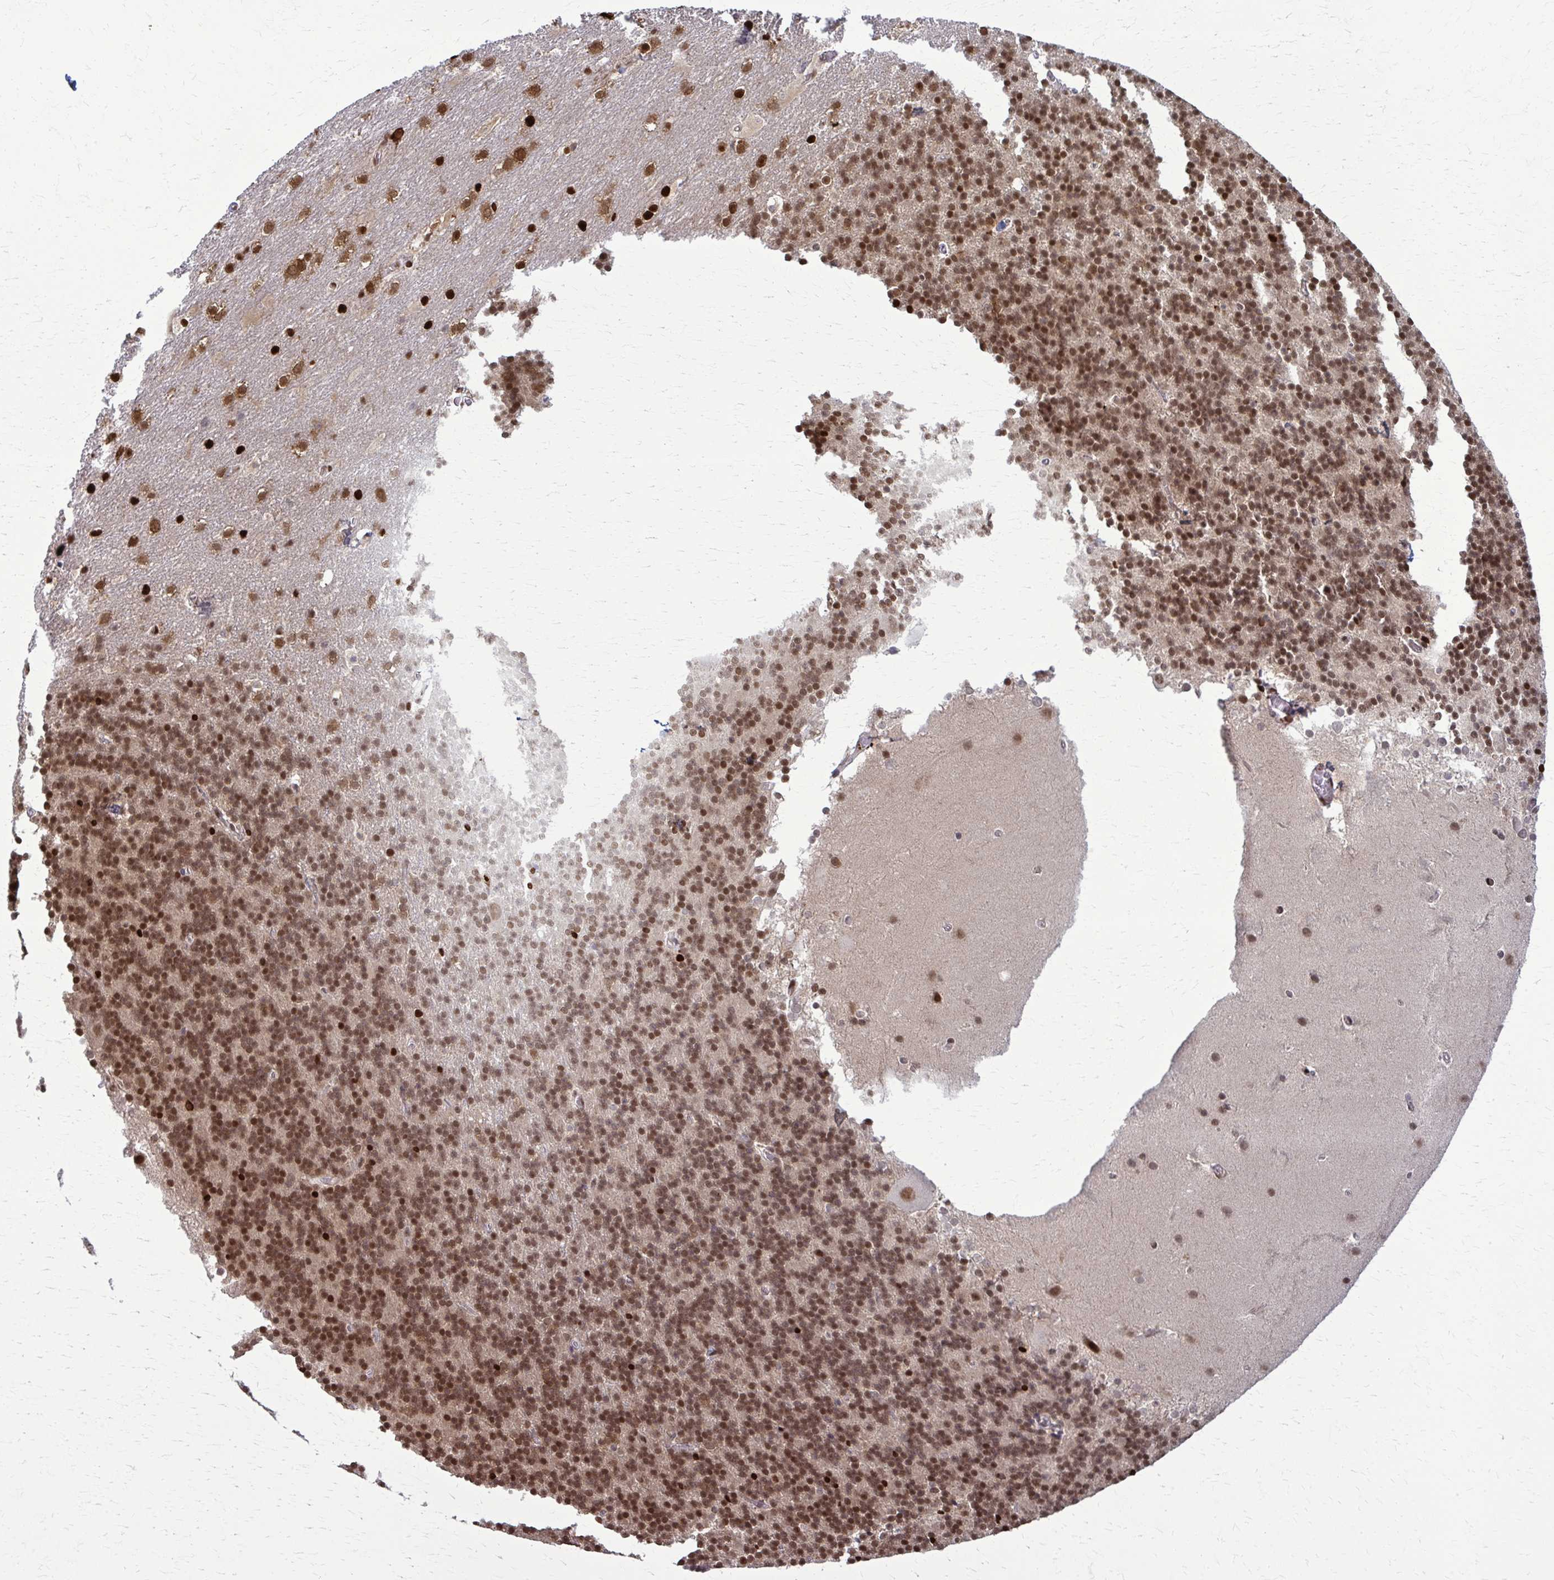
{"staining": {"intensity": "moderate", "quantity": "25%-75%", "location": "cytoplasmic/membranous,nuclear"}, "tissue": "cerebellum", "cell_type": "Cells in granular layer", "image_type": "normal", "snomed": [{"axis": "morphology", "description": "Normal tissue, NOS"}, {"axis": "topography", "description": "Cerebellum"}], "caption": "Immunohistochemistry micrograph of unremarkable cerebellum: cerebellum stained using immunohistochemistry (IHC) reveals medium levels of moderate protein expression localized specifically in the cytoplasmic/membranous,nuclear of cells in granular layer, appearing as a cytoplasmic/membranous,nuclear brown color.", "gene": "ZNF559", "patient": {"sex": "female", "age": 19}}